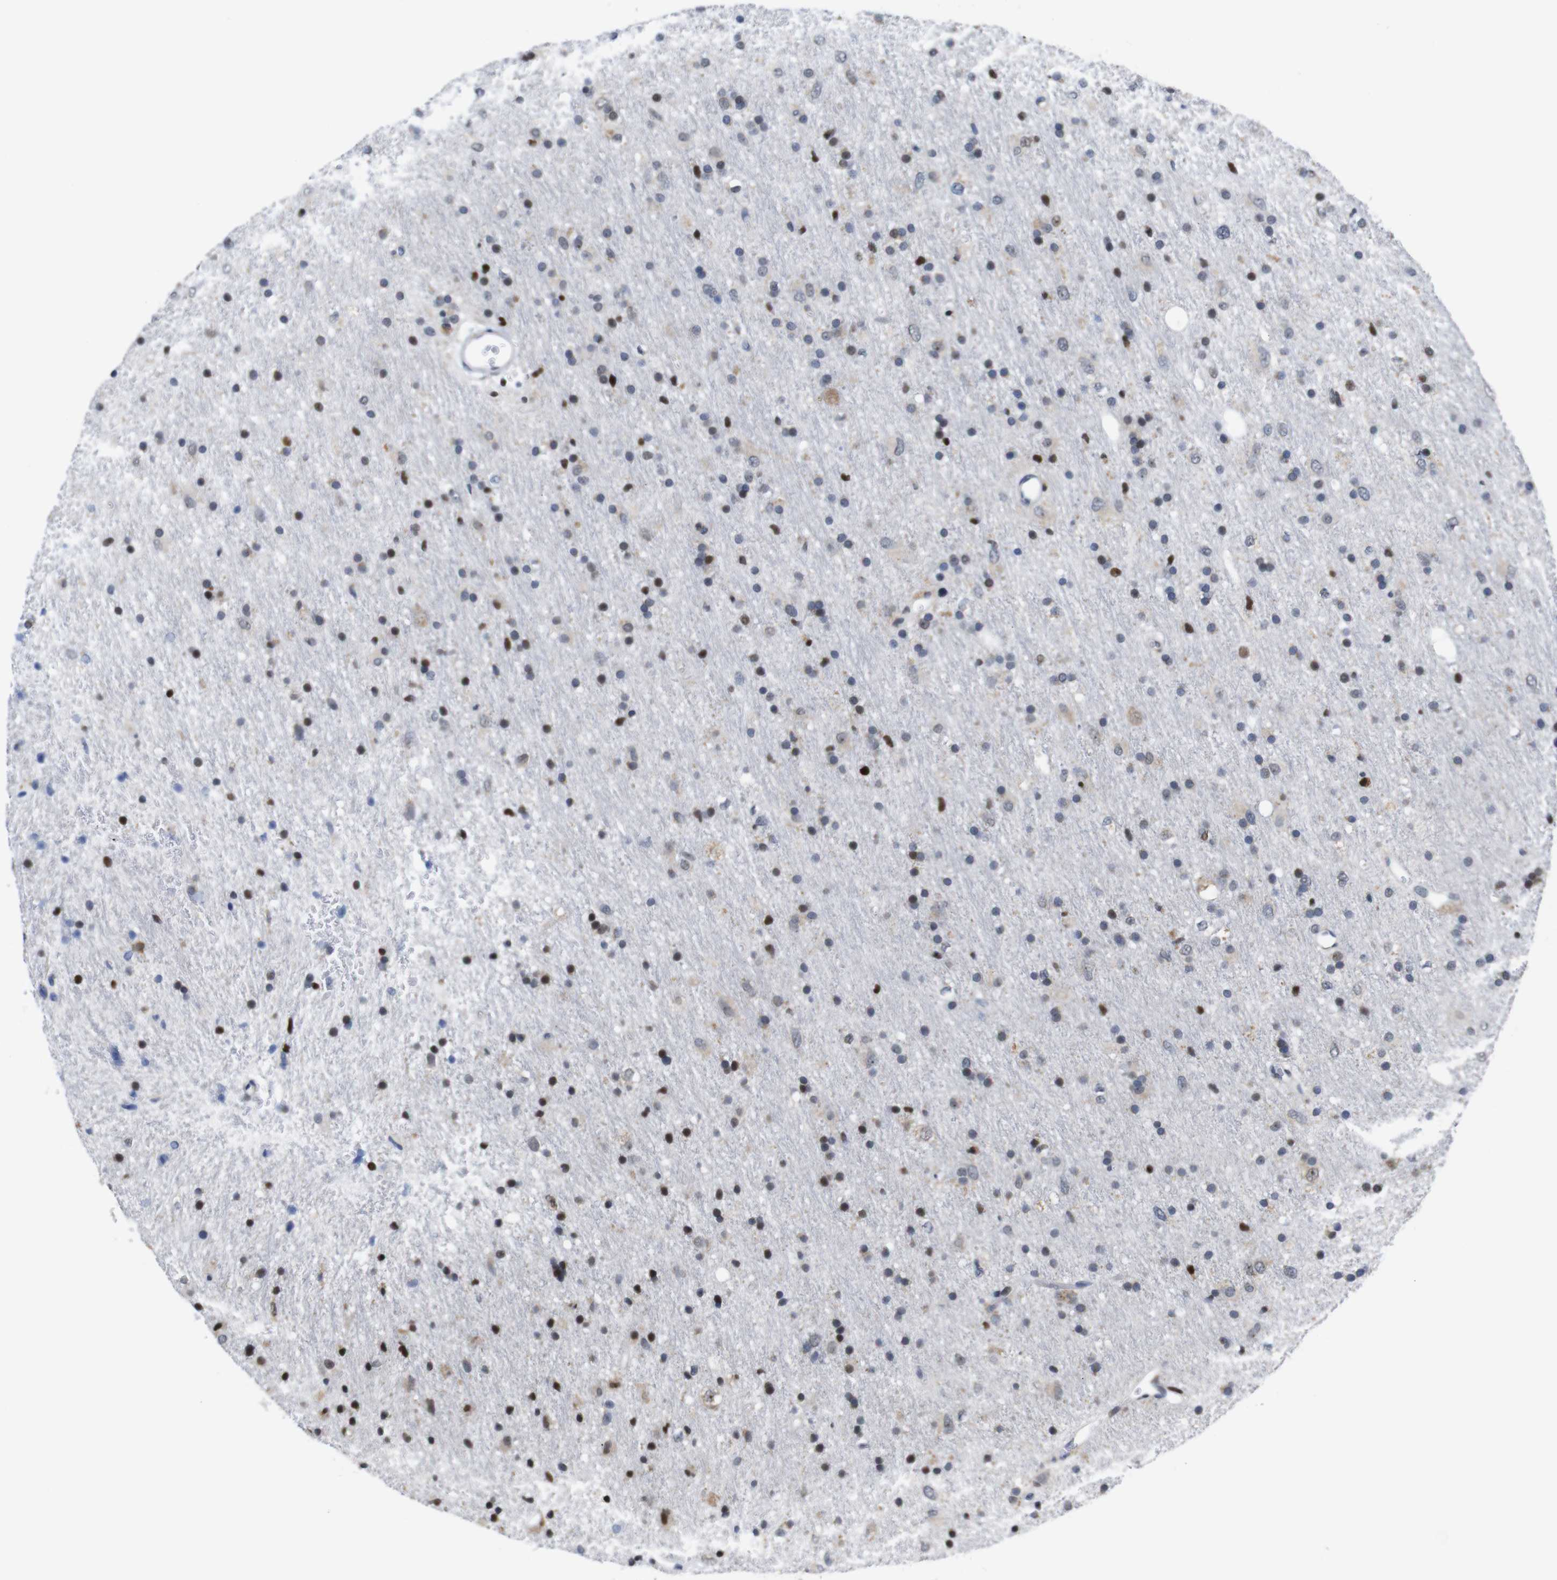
{"staining": {"intensity": "moderate", "quantity": "25%-75%", "location": "nuclear"}, "tissue": "glioma", "cell_type": "Tumor cells", "image_type": "cancer", "snomed": [{"axis": "morphology", "description": "Glioma, malignant, Low grade"}, {"axis": "topography", "description": "Brain"}], "caption": "Glioma stained with a protein marker reveals moderate staining in tumor cells.", "gene": "GATA6", "patient": {"sex": "male", "age": 77}}